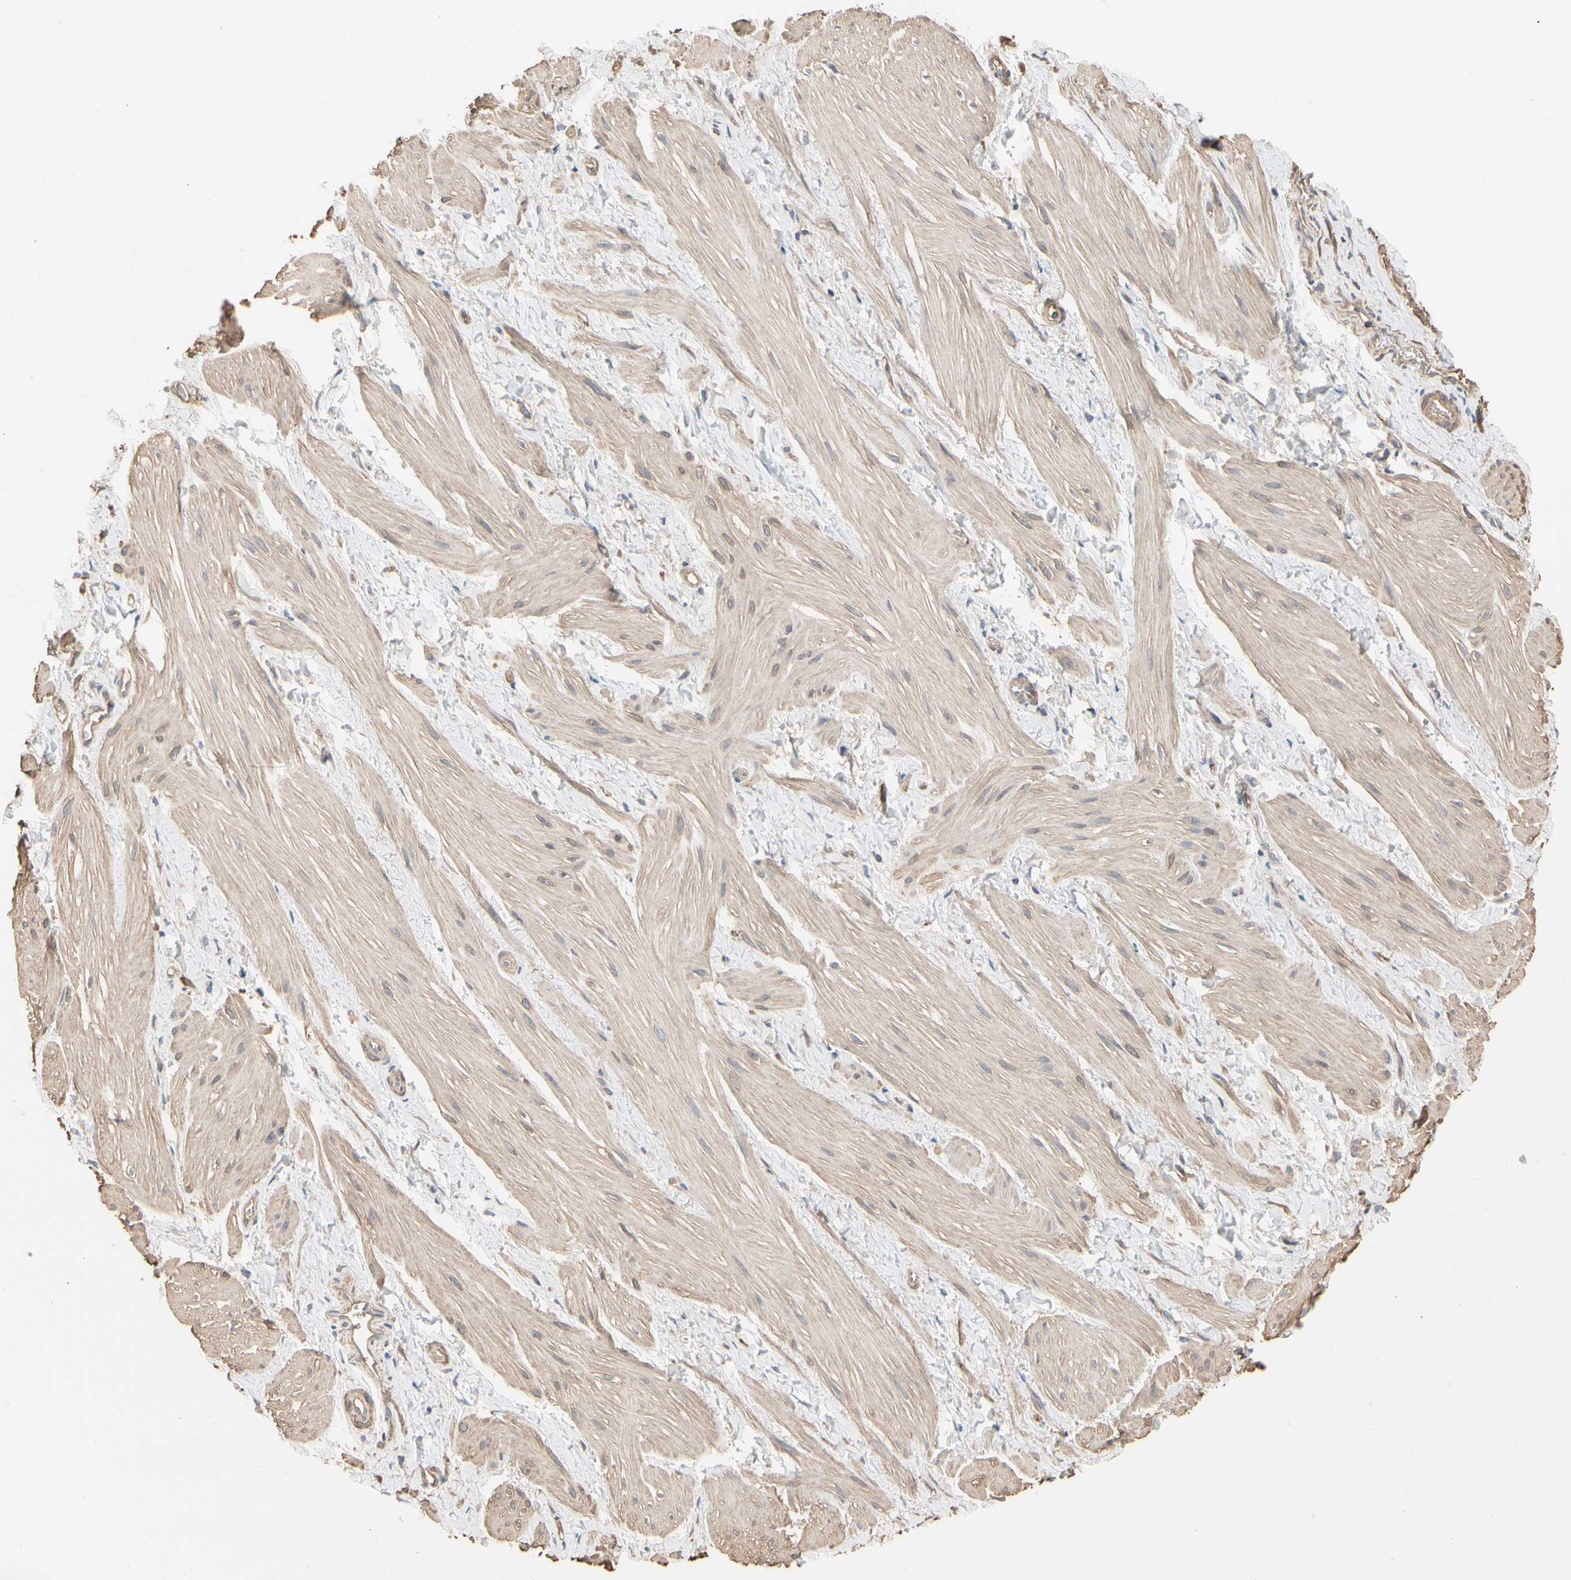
{"staining": {"intensity": "weak", "quantity": ">75%", "location": "cytoplasmic/membranous"}, "tissue": "smooth muscle", "cell_type": "Smooth muscle cells", "image_type": "normal", "snomed": [{"axis": "morphology", "description": "Normal tissue, NOS"}, {"axis": "topography", "description": "Smooth muscle"}], "caption": "Smooth muscle stained for a protein exhibits weak cytoplasmic/membranous positivity in smooth muscle cells. (Stains: DAB (3,3'-diaminobenzidine) in brown, nuclei in blue, Microscopy: brightfield microscopy at high magnification).", "gene": "PDZK1", "patient": {"sex": "male", "age": 16}}